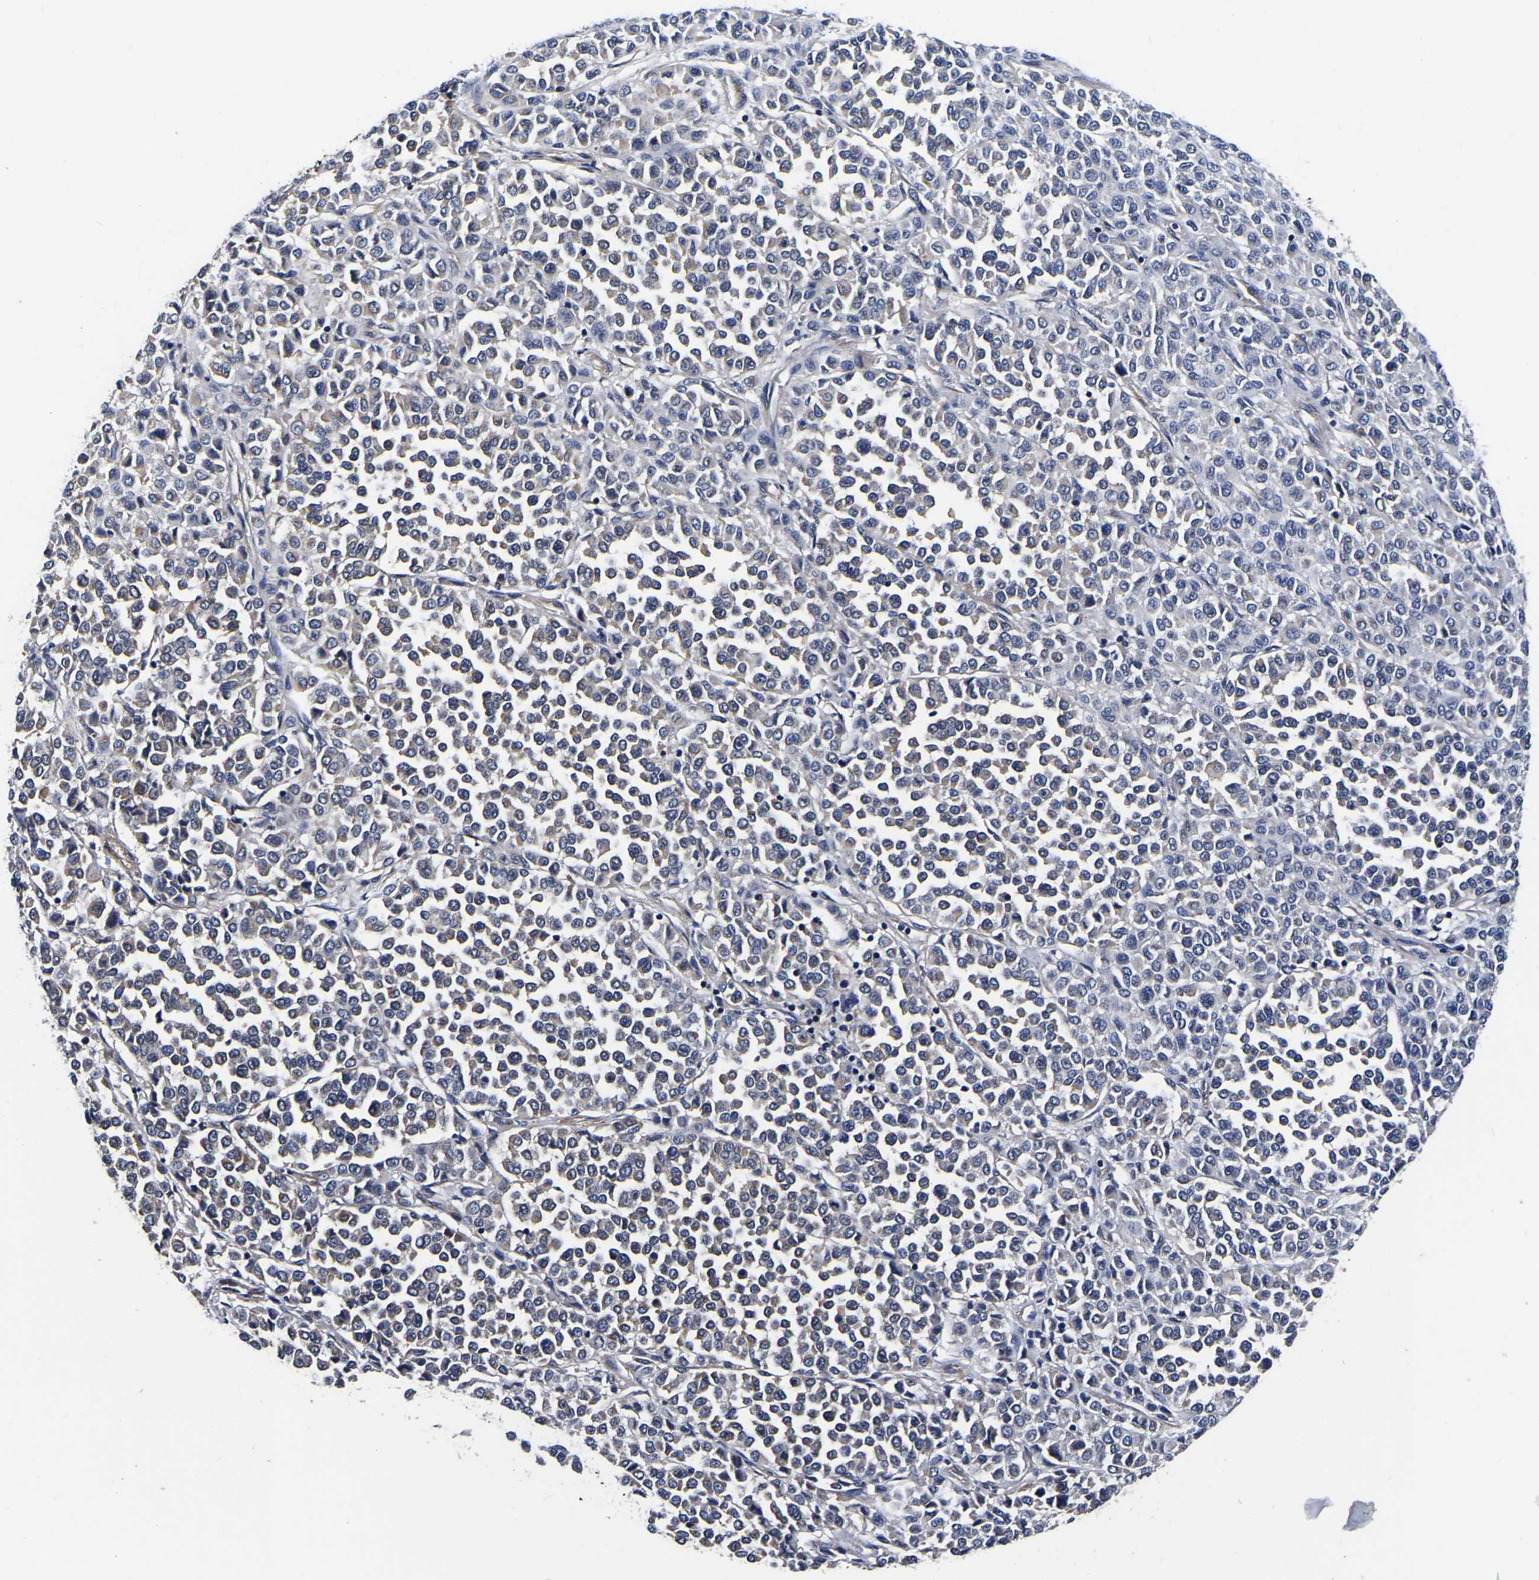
{"staining": {"intensity": "weak", "quantity": "25%-75%", "location": "cytoplasmic/membranous"}, "tissue": "melanoma", "cell_type": "Tumor cells", "image_type": "cancer", "snomed": [{"axis": "morphology", "description": "Malignant melanoma, Metastatic site"}, {"axis": "topography", "description": "Pancreas"}], "caption": "Protein expression analysis of malignant melanoma (metastatic site) shows weak cytoplasmic/membranous positivity in approximately 25%-75% of tumor cells. The staining is performed using DAB (3,3'-diaminobenzidine) brown chromogen to label protein expression. The nuclei are counter-stained blue using hematoxylin.", "gene": "KCTD17", "patient": {"sex": "female", "age": 30}}